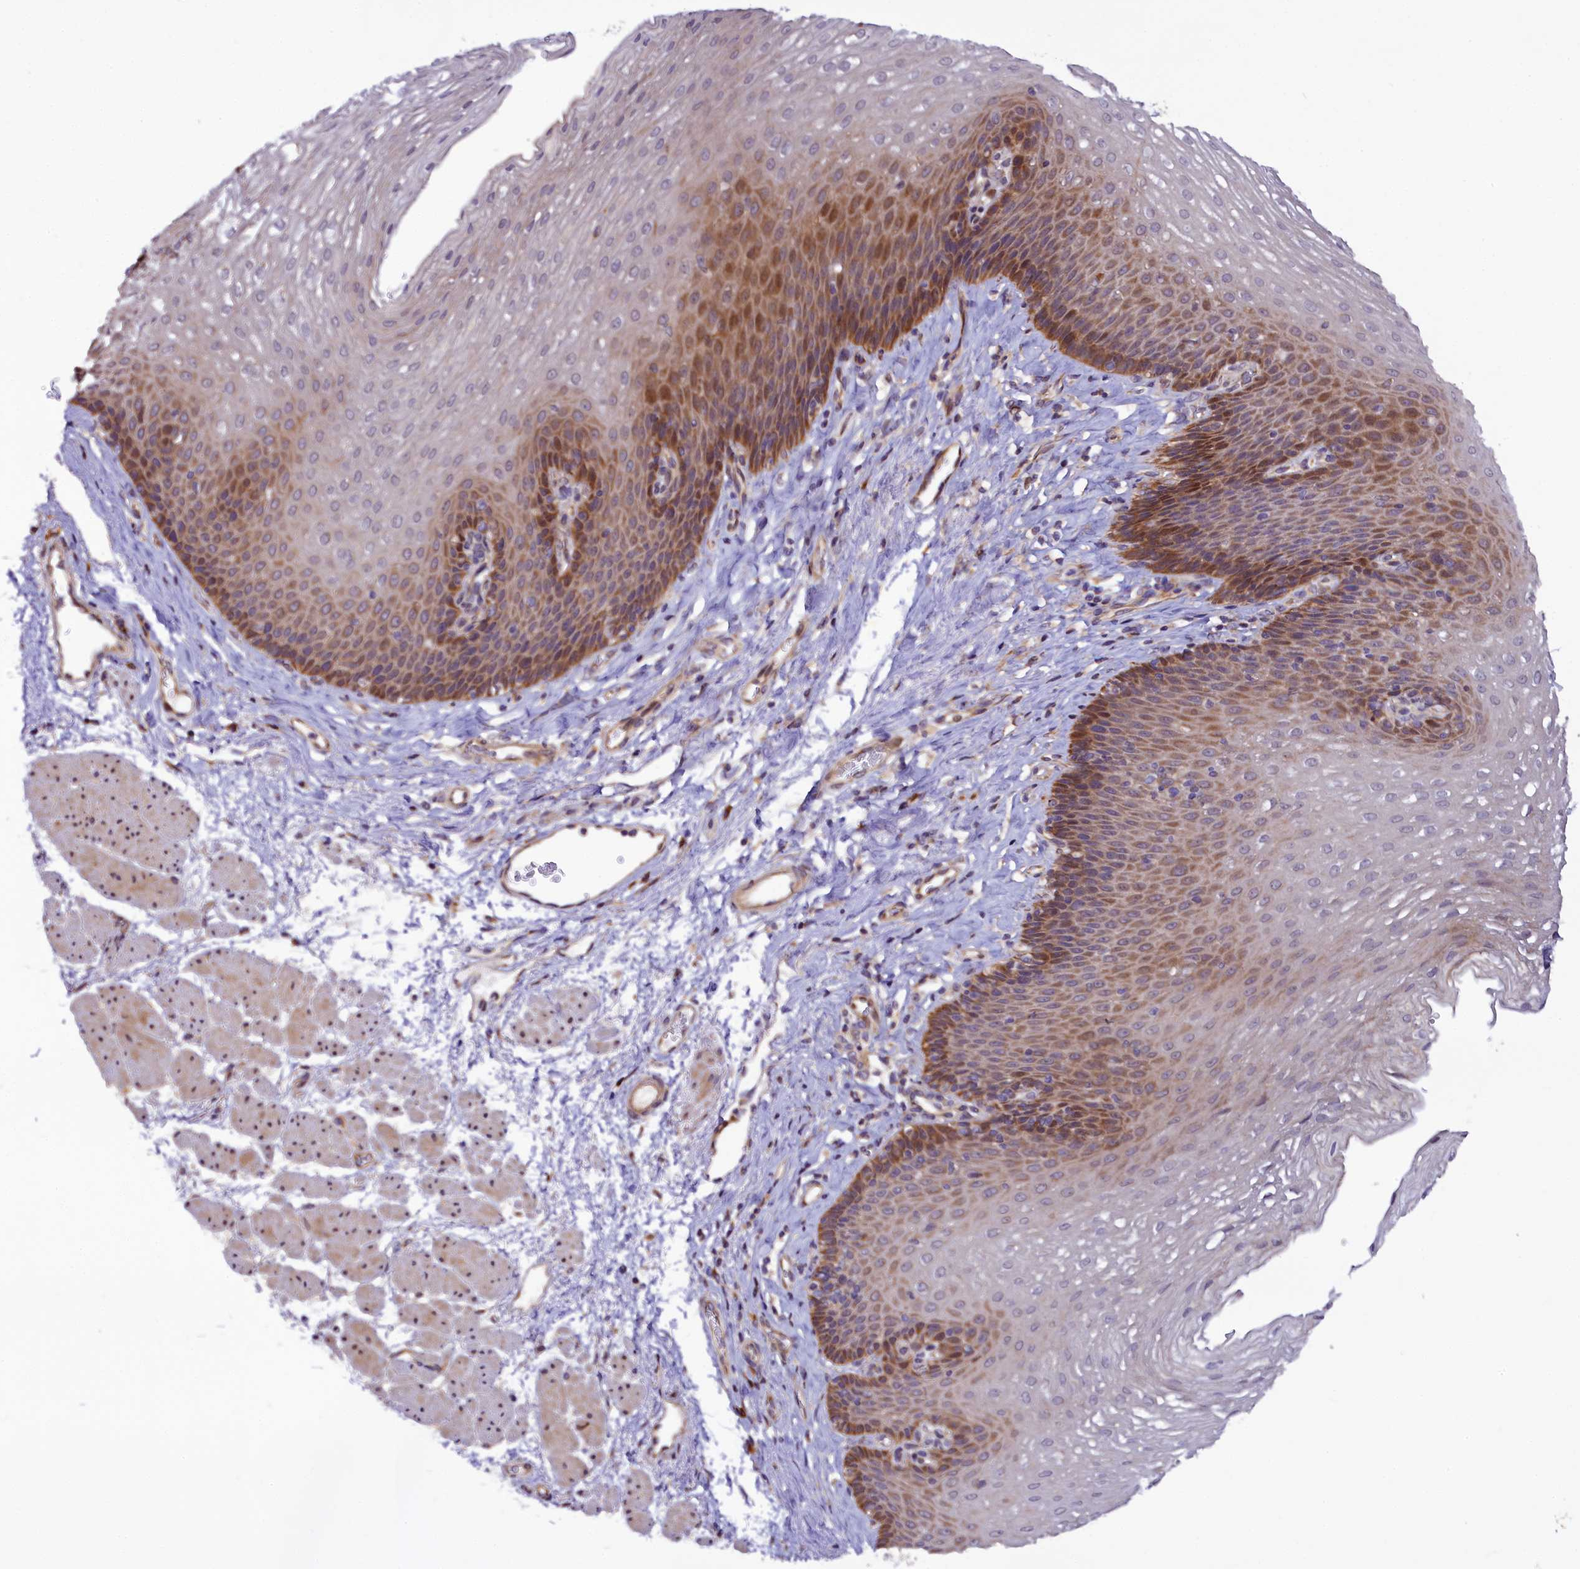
{"staining": {"intensity": "moderate", "quantity": "25%-75%", "location": "cytoplasmic/membranous"}, "tissue": "esophagus", "cell_type": "Squamous epithelial cells", "image_type": "normal", "snomed": [{"axis": "morphology", "description": "Normal tissue, NOS"}, {"axis": "topography", "description": "Esophagus"}], "caption": "The immunohistochemical stain labels moderate cytoplasmic/membranous staining in squamous epithelial cells of normal esophagus. The staining was performed using DAB to visualize the protein expression in brown, while the nuclei were stained in blue with hematoxylin (Magnification: 20x).", "gene": "RPUSD2", "patient": {"sex": "female", "age": 66}}